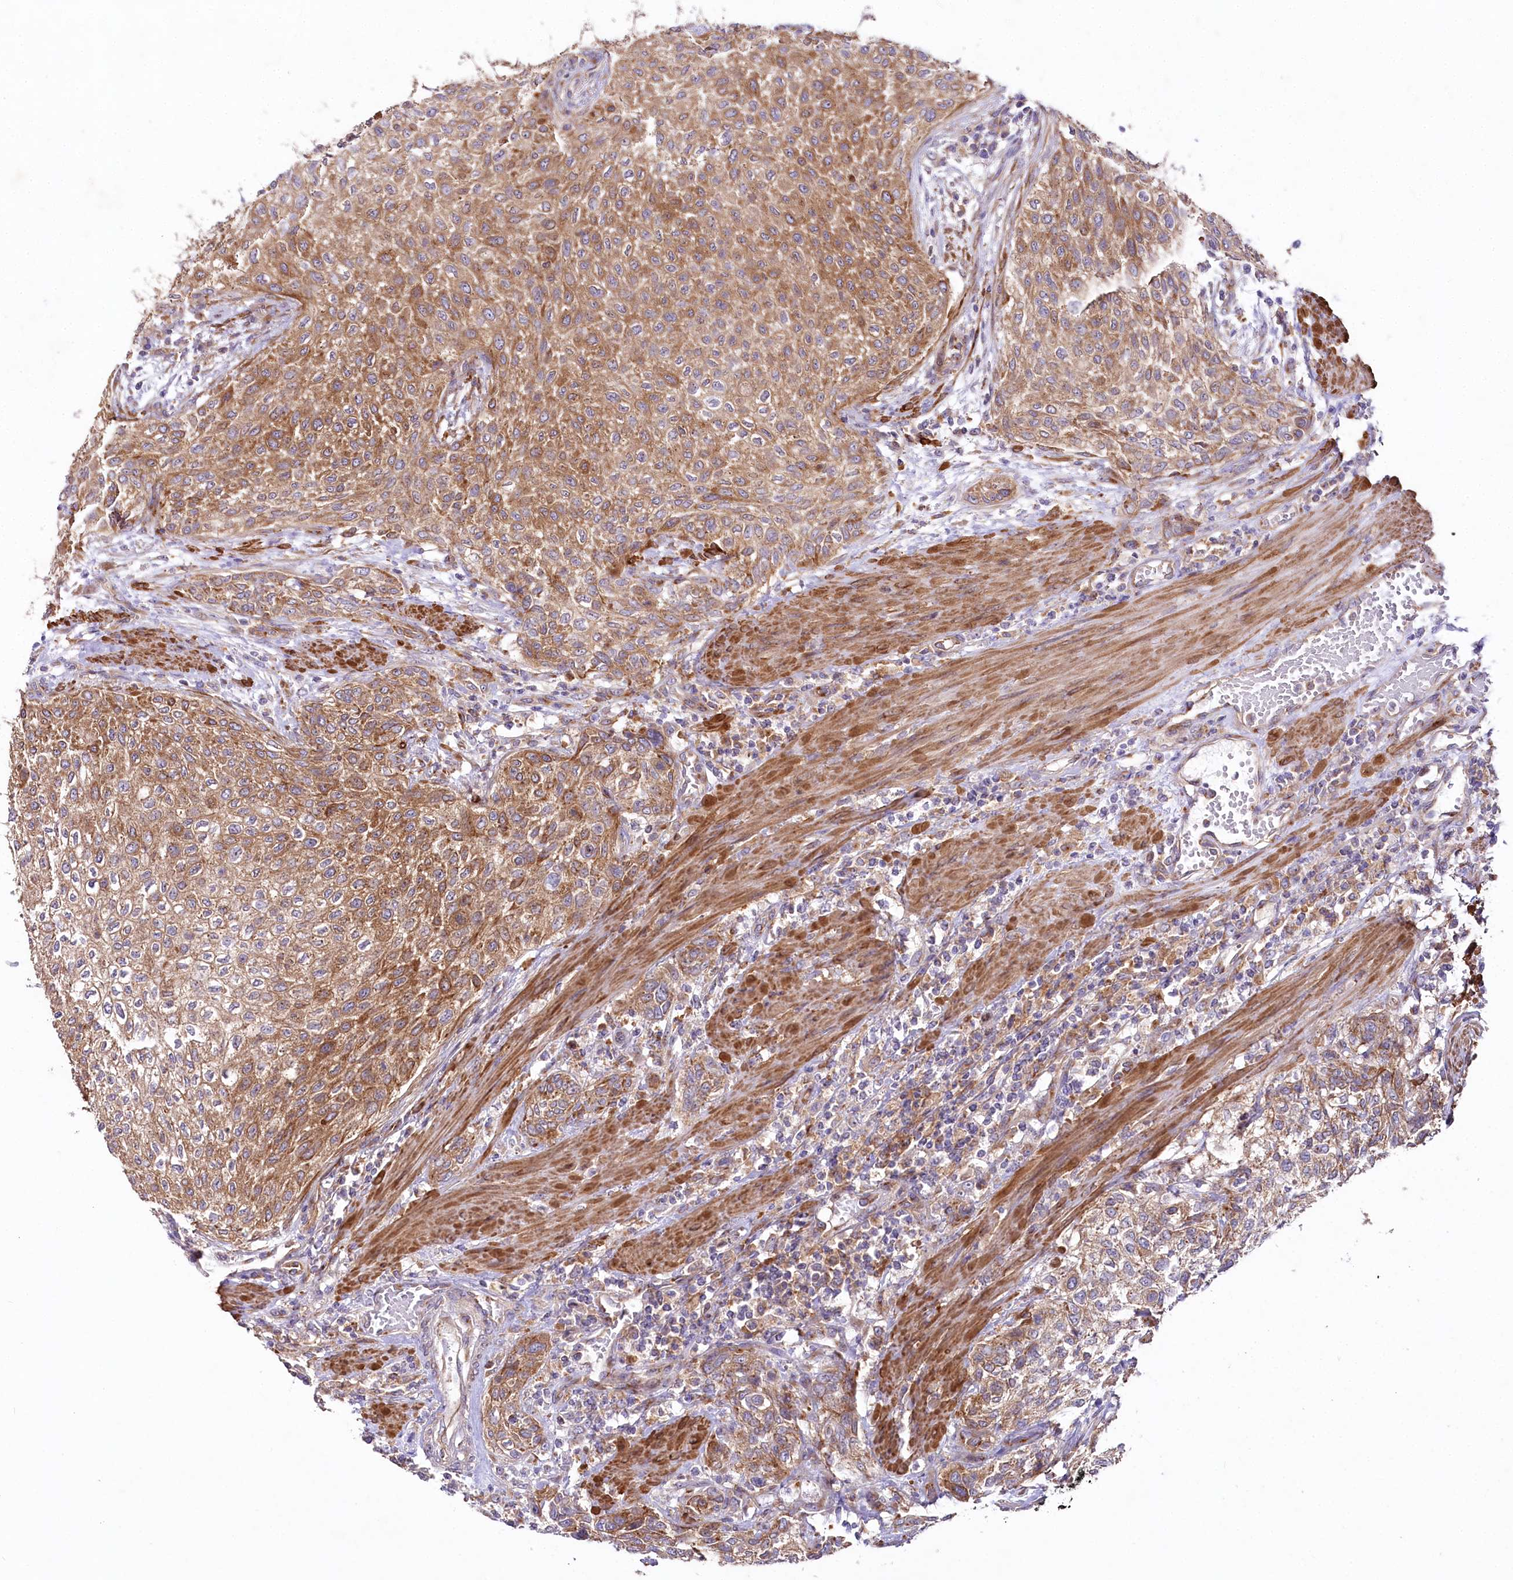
{"staining": {"intensity": "weak", "quantity": ">75%", "location": "cytoplasmic/membranous"}, "tissue": "urothelial cancer", "cell_type": "Tumor cells", "image_type": "cancer", "snomed": [{"axis": "morphology", "description": "Urothelial carcinoma, High grade"}, {"axis": "topography", "description": "Urinary bladder"}], "caption": "High-grade urothelial carcinoma stained with DAB (3,3'-diaminobenzidine) IHC demonstrates low levels of weak cytoplasmic/membranous expression in approximately >75% of tumor cells.", "gene": "STX6", "patient": {"sex": "male", "age": 35}}